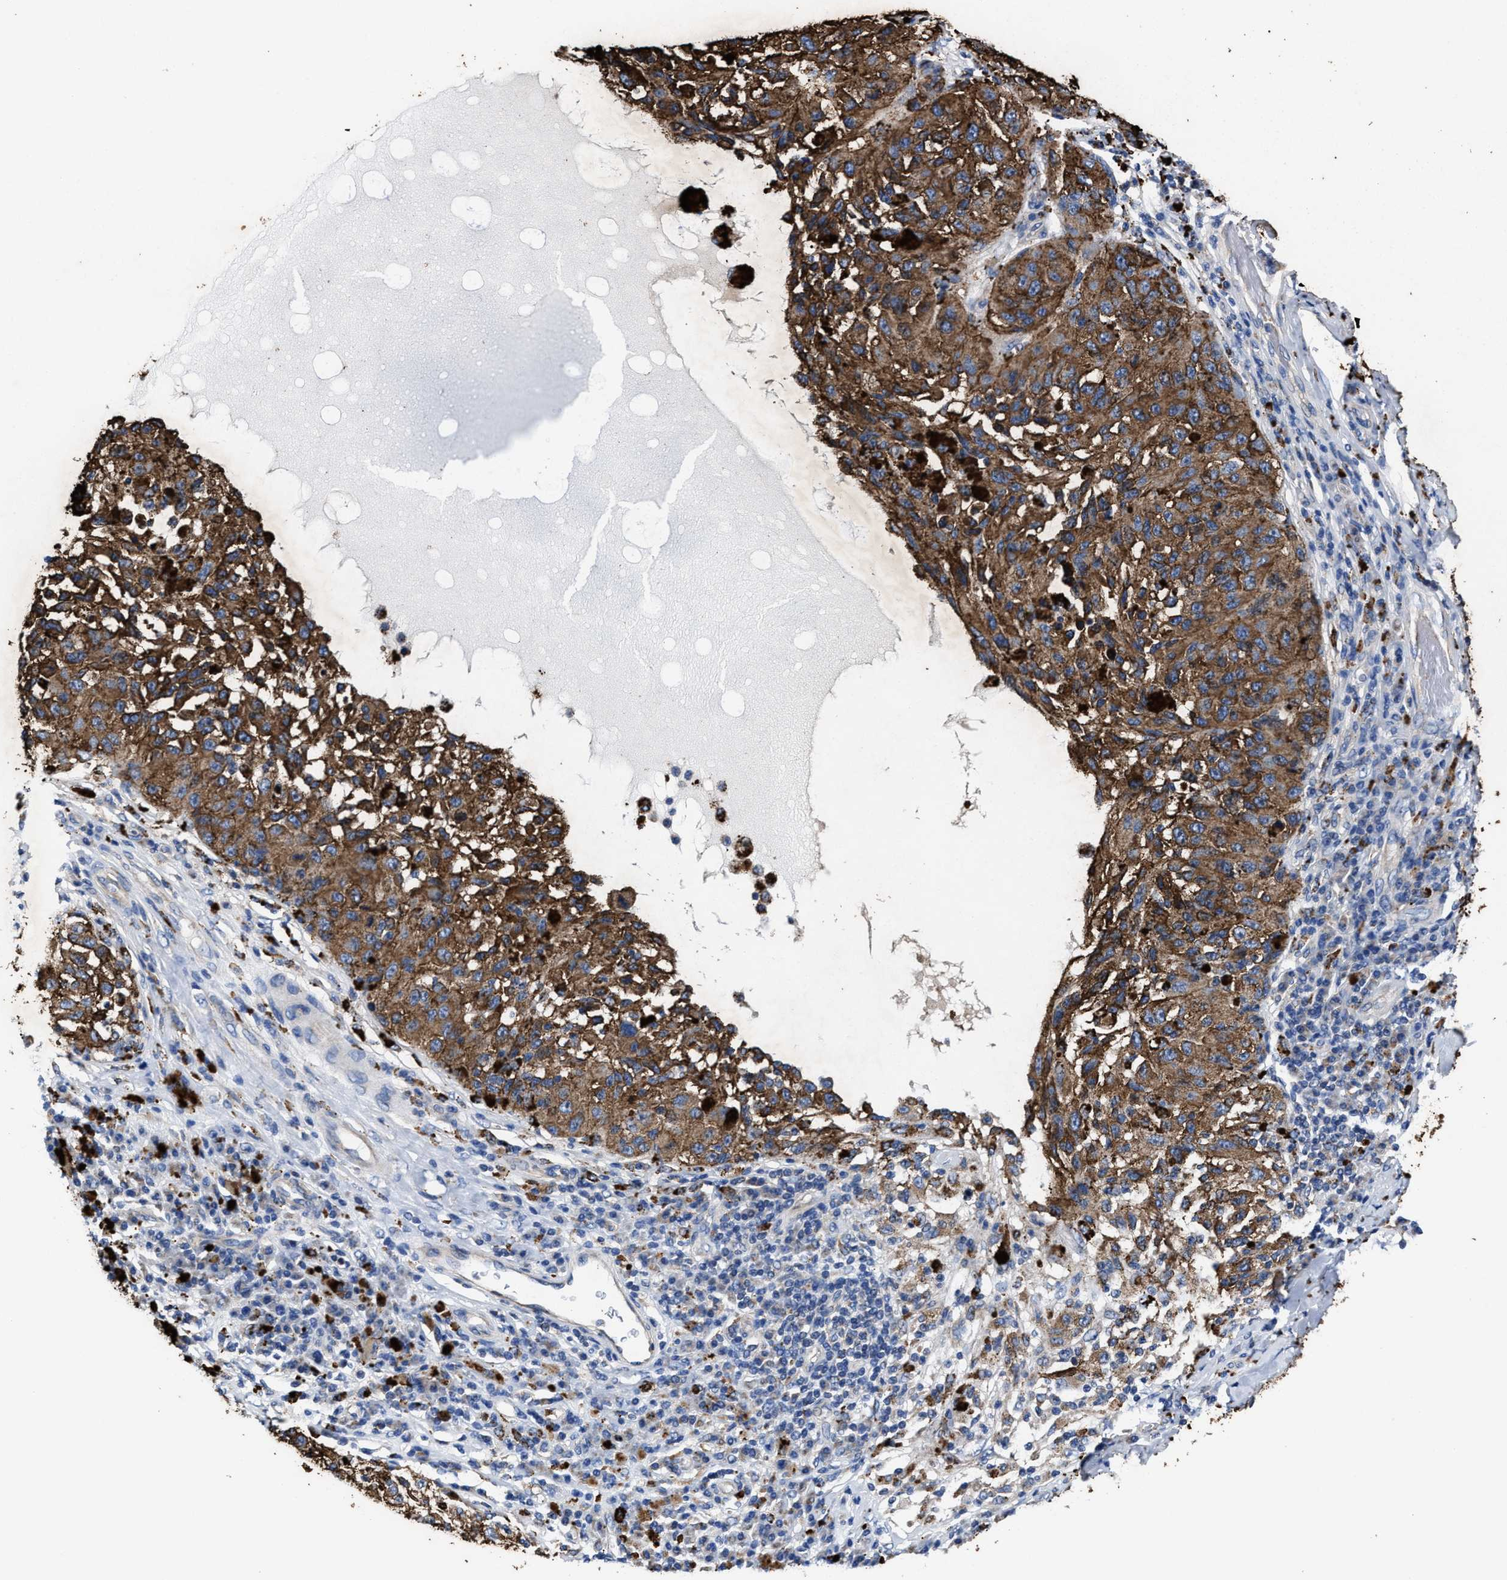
{"staining": {"intensity": "strong", "quantity": ">75%", "location": "cytoplasmic/membranous"}, "tissue": "melanoma", "cell_type": "Tumor cells", "image_type": "cancer", "snomed": [{"axis": "morphology", "description": "Malignant melanoma, NOS"}, {"axis": "topography", "description": "Skin"}], "caption": "Tumor cells reveal high levels of strong cytoplasmic/membranous staining in approximately >75% of cells in human melanoma.", "gene": "TMEM30A", "patient": {"sex": "female", "age": 73}}